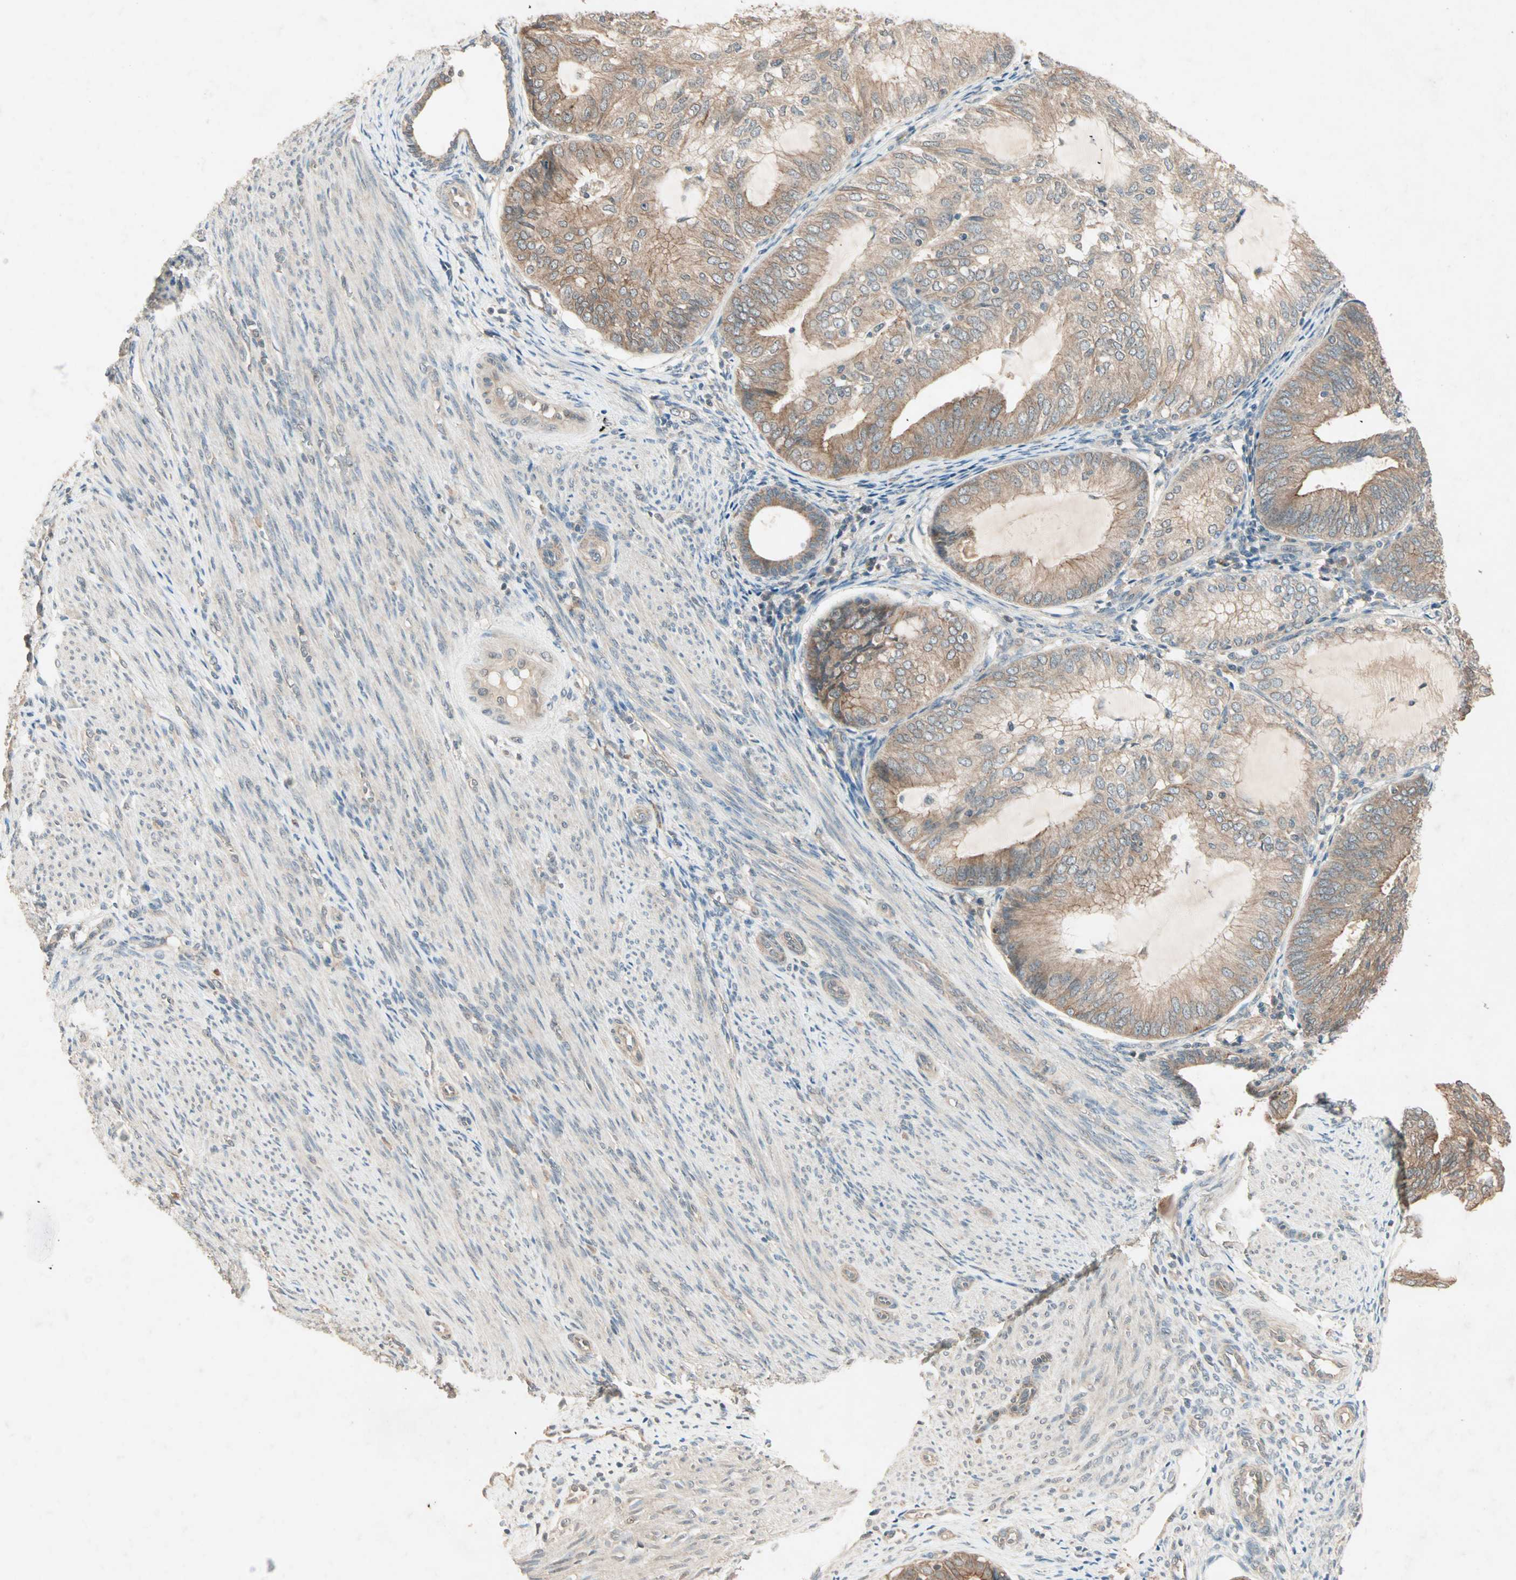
{"staining": {"intensity": "moderate", "quantity": ">75%", "location": "cytoplasmic/membranous"}, "tissue": "endometrial cancer", "cell_type": "Tumor cells", "image_type": "cancer", "snomed": [{"axis": "morphology", "description": "Adenocarcinoma, NOS"}, {"axis": "topography", "description": "Endometrium"}], "caption": "Immunohistochemistry histopathology image of neoplastic tissue: endometrial adenocarcinoma stained using immunohistochemistry demonstrates medium levels of moderate protein expression localized specifically in the cytoplasmic/membranous of tumor cells, appearing as a cytoplasmic/membranous brown color.", "gene": "TTF2", "patient": {"sex": "female", "age": 81}}